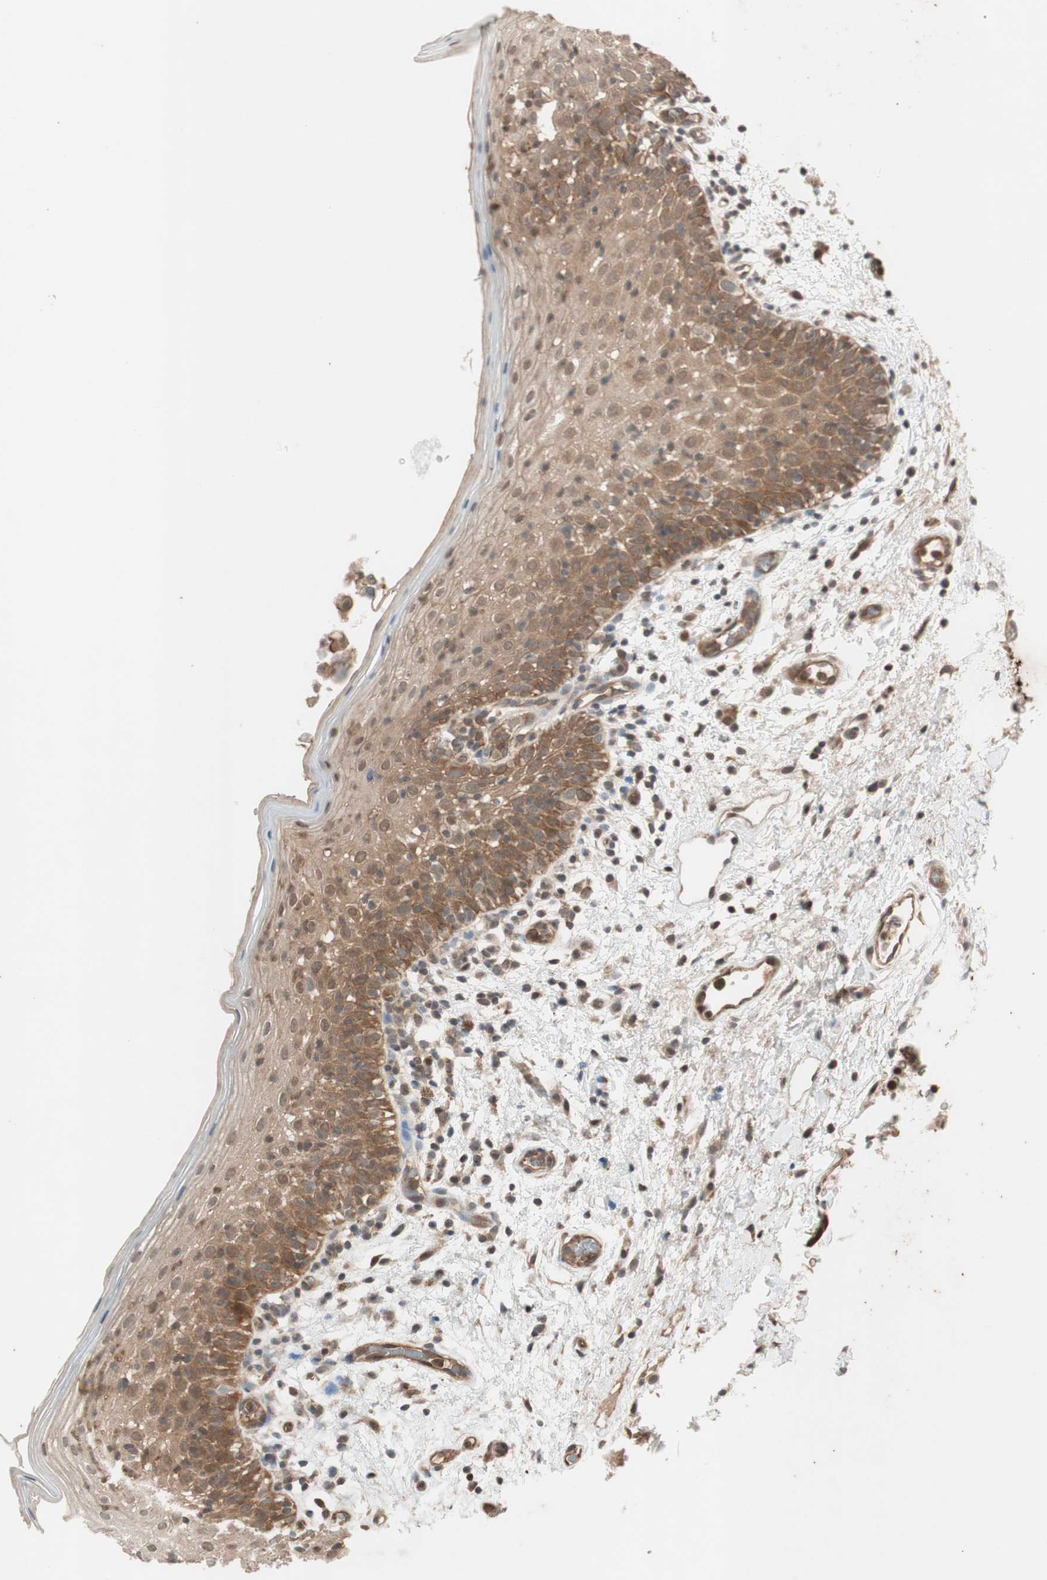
{"staining": {"intensity": "moderate", "quantity": "<25%", "location": "cytoplasmic/membranous"}, "tissue": "oral mucosa", "cell_type": "Squamous epithelial cells", "image_type": "normal", "snomed": [{"axis": "morphology", "description": "Normal tissue, NOS"}, {"axis": "morphology", "description": "Squamous cell carcinoma, NOS"}, {"axis": "topography", "description": "Skeletal muscle"}, {"axis": "topography", "description": "Oral tissue"}], "caption": "Squamous epithelial cells reveal moderate cytoplasmic/membranous expression in about <25% of cells in benign oral mucosa.", "gene": "EPHA8", "patient": {"sex": "male", "age": 71}}